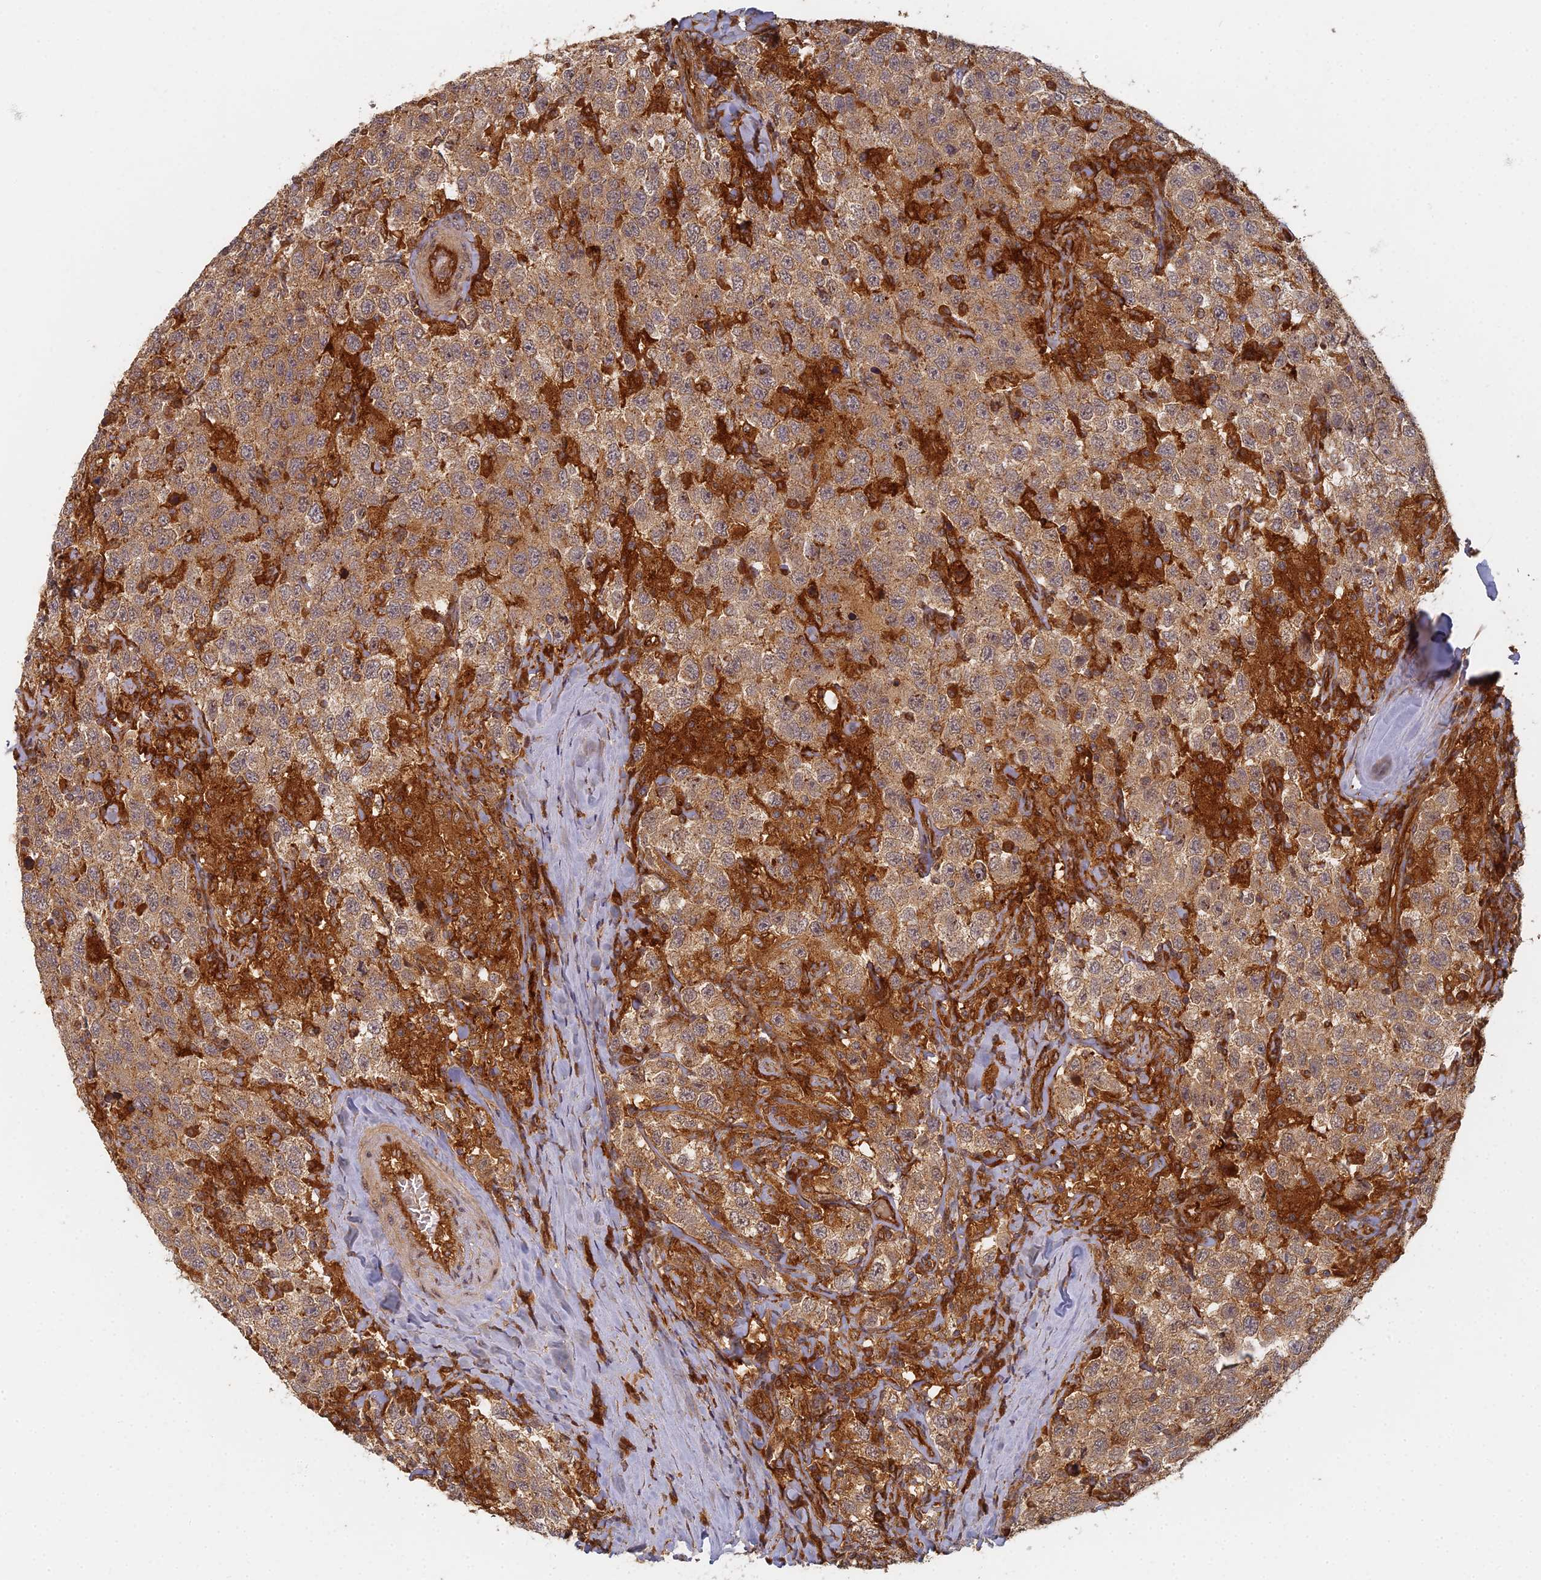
{"staining": {"intensity": "moderate", "quantity": ">75%", "location": "cytoplasmic/membranous"}, "tissue": "testis cancer", "cell_type": "Tumor cells", "image_type": "cancer", "snomed": [{"axis": "morphology", "description": "Seminoma, NOS"}, {"axis": "topography", "description": "Testis"}], "caption": "High-power microscopy captured an immunohistochemistry photomicrograph of testis cancer (seminoma), revealing moderate cytoplasmic/membranous positivity in approximately >75% of tumor cells.", "gene": "INO80D", "patient": {"sex": "male", "age": 41}}